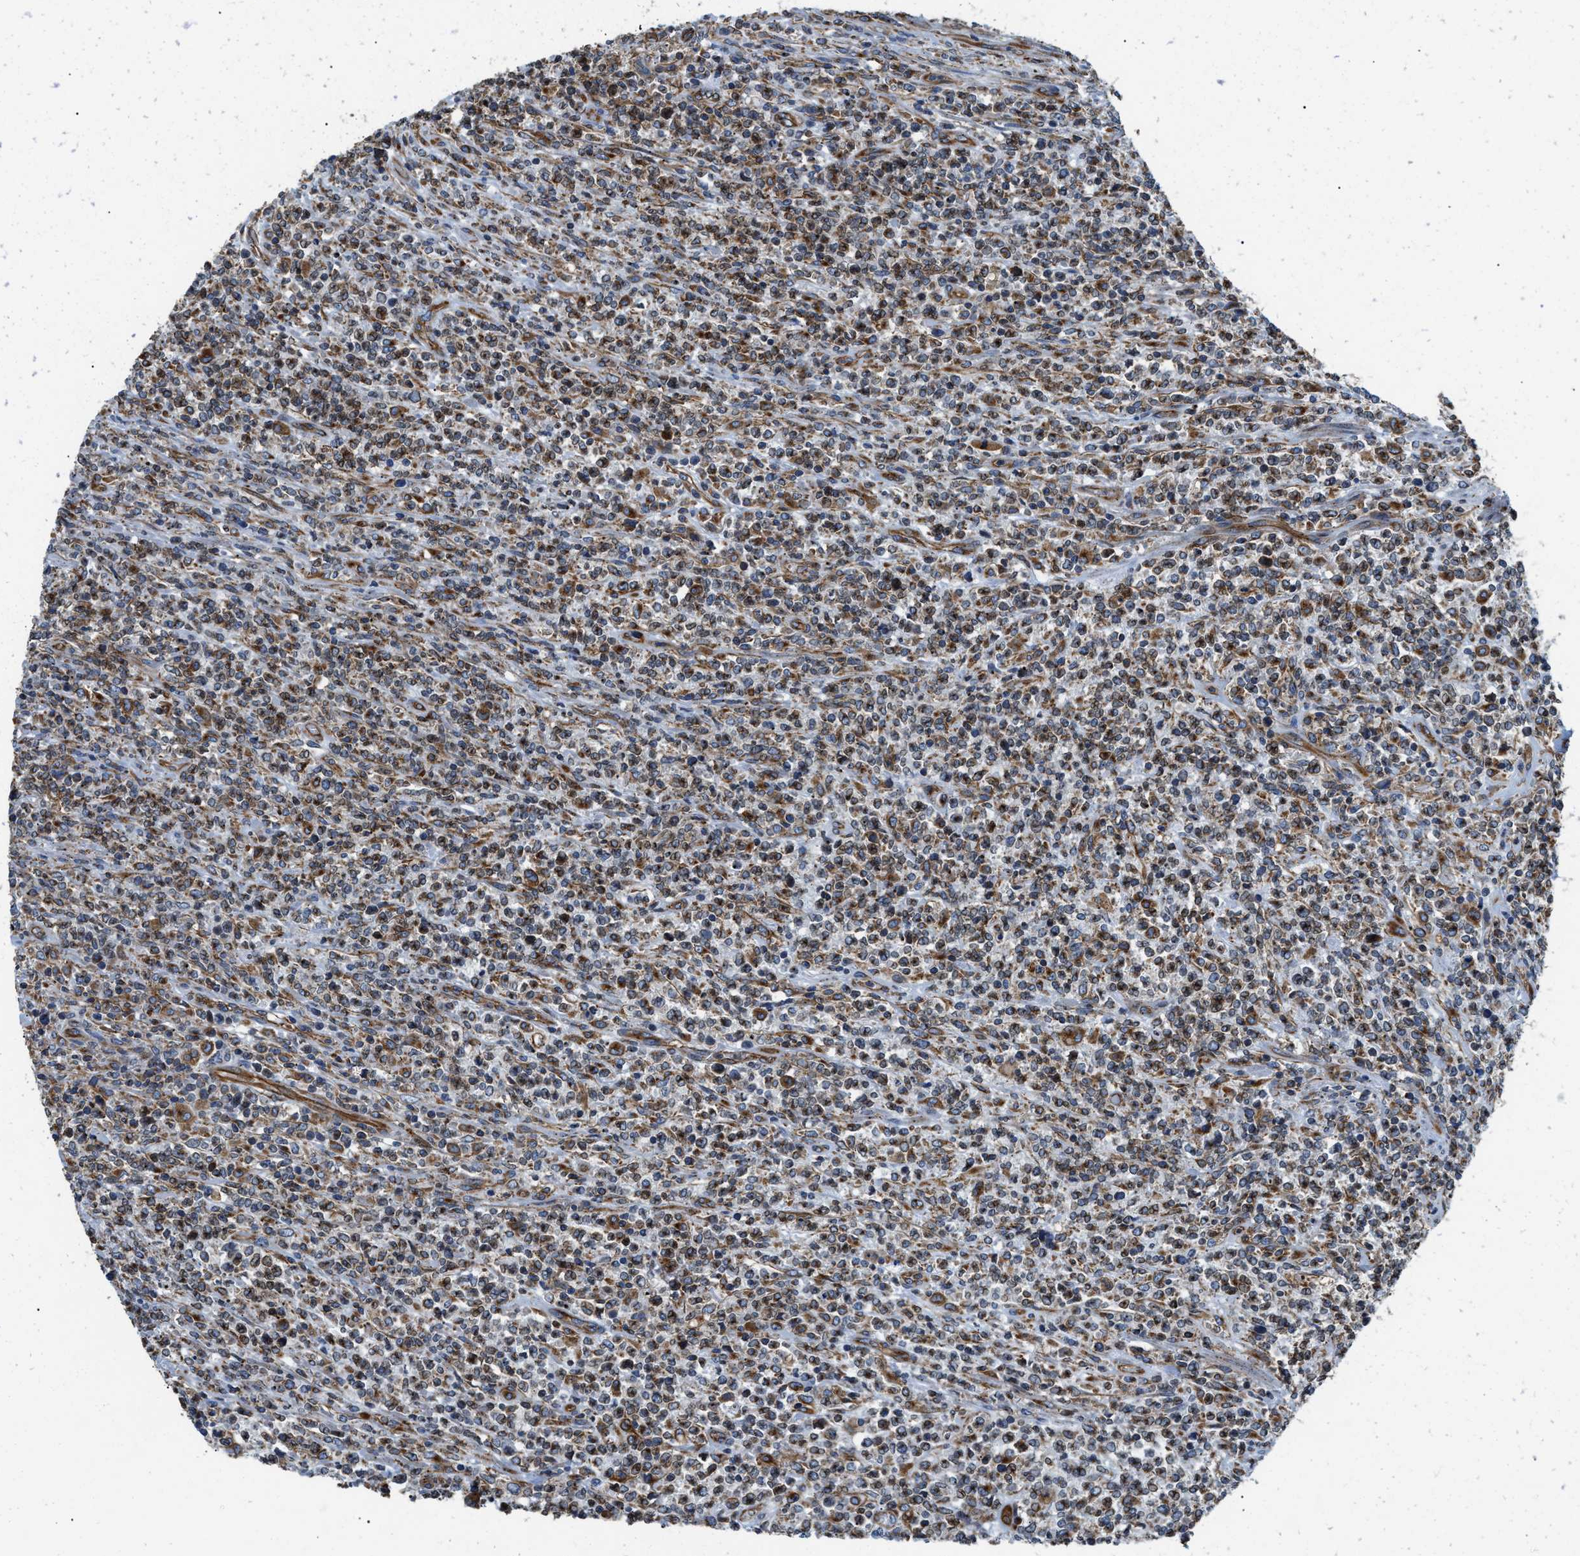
{"staining": {"intensity": "moderate", "quantity": "25%-75%", "location": "cytoplasmic/membranous"}, "tissue": "lymphoma", "cell_type": "Tumor cells", "image_type": "cancer", "snomed": [{"axis": "morphology", "description": "Malignant lymphoma, non-Hodgkin's type, High grade"}, {"axis": "topography", "description": "Soft tissue"}], "caption": "Approximately 25%-75% of tumor cells in human high-grade malignant lymphoma, non-Hodgkin's type display moderate cytoplasmic/membranous protein positivity as visualized by brown immunohistochemical staining.", "gene": "HSD17B12", "patient": {"sex": "male", "age": 18}}